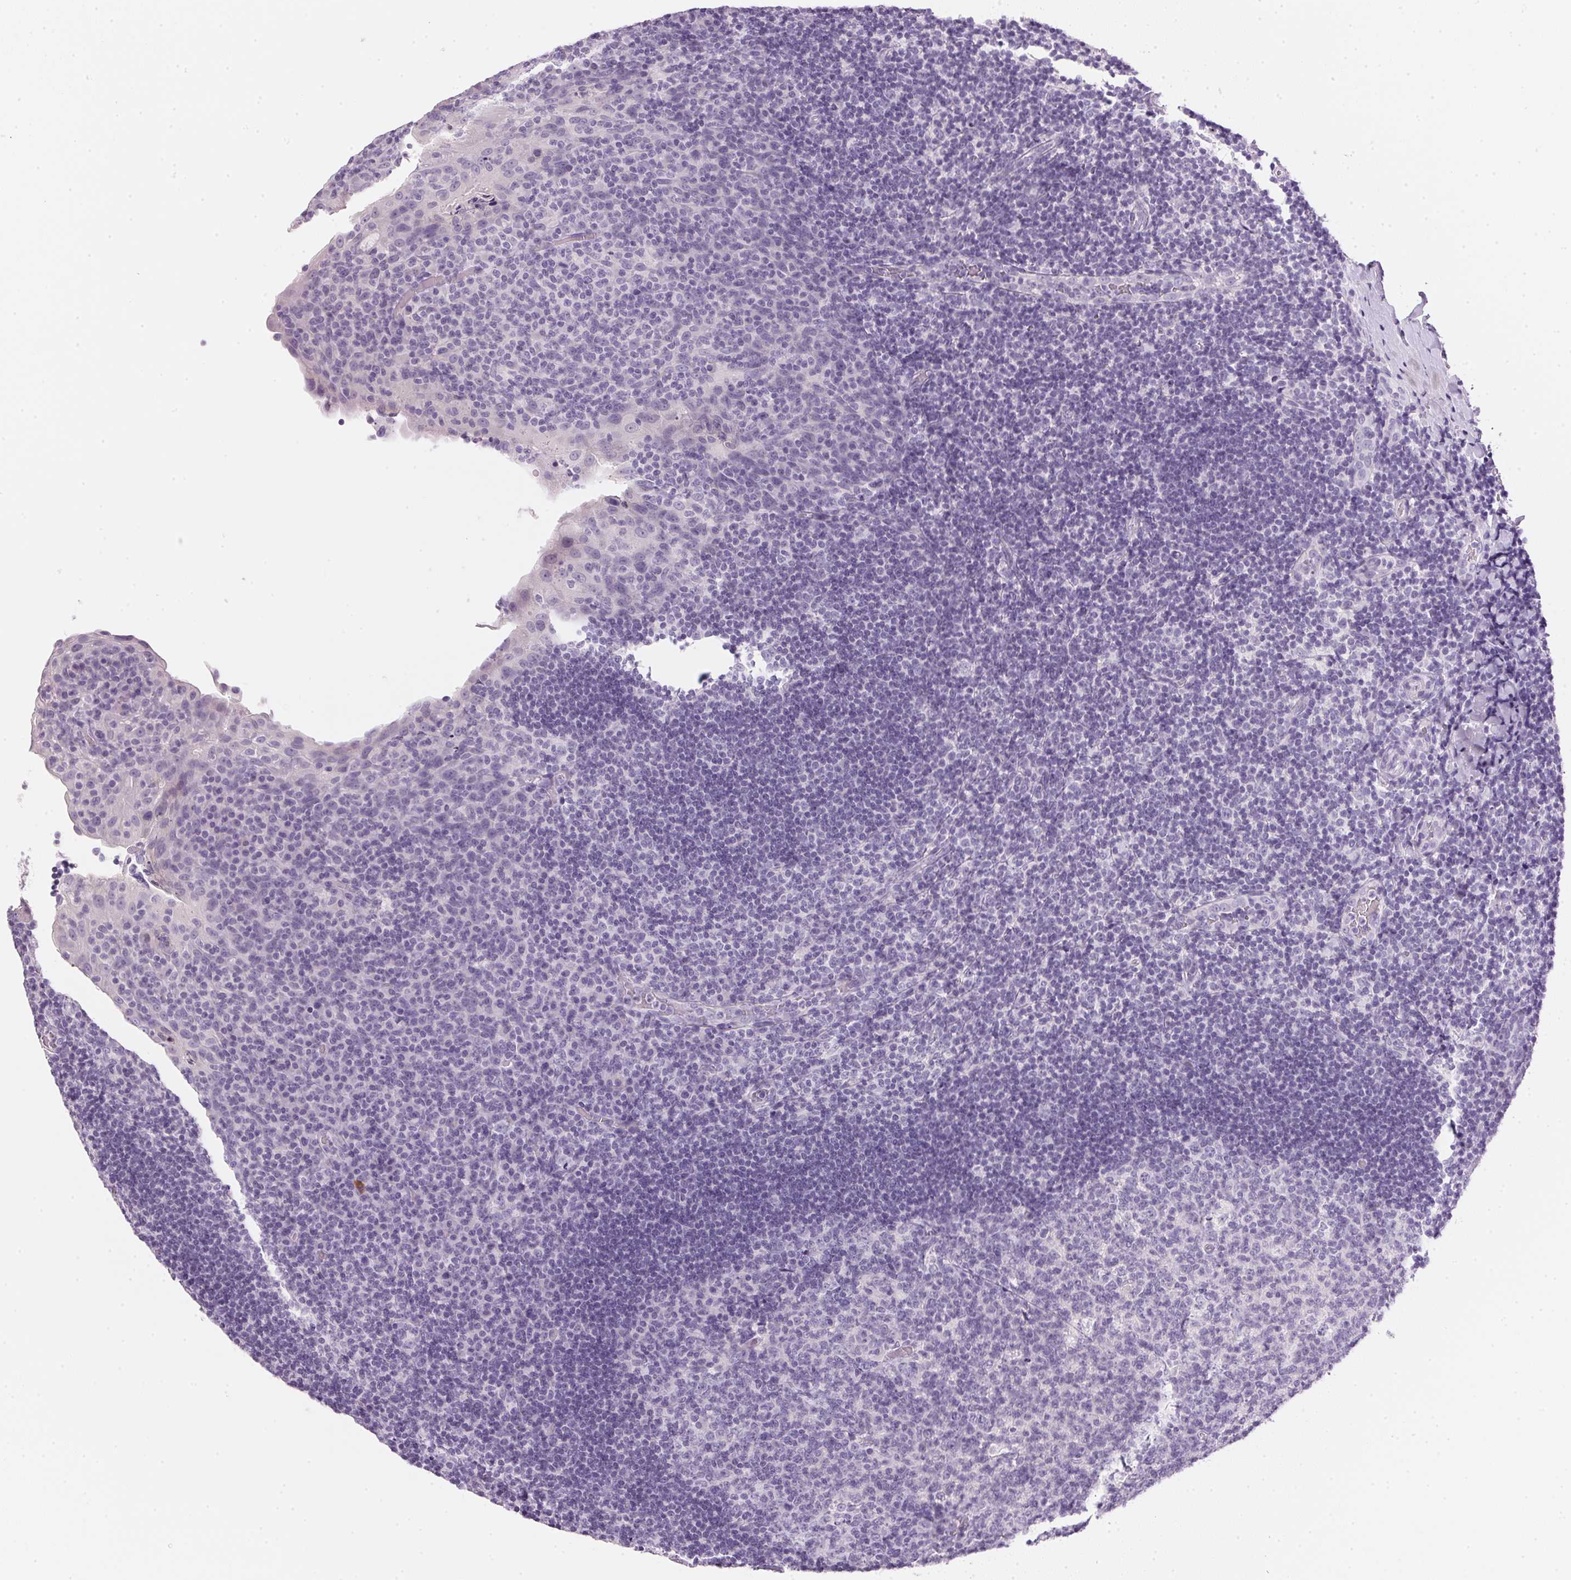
{"staining": {"intensity": "negative", "quantity": "none", "location": "none"}, "tissue": "tonsil", "cell_type": "Germinal center cells", "image_type": "normal", "snomed": [{"axis": "morphology", "description": "Normal tissue, NOS"}, {"axis": "topography", "description": "Tonsil"}], "caption": "Immunohistochemistry (IHC) image of unremarkable tonsil: tonsil stained with DAB reveals no significant protein positivity in germinal center cells.", "gene": "IGFBP1", "patient": {"sex": "male", "age": 17}}